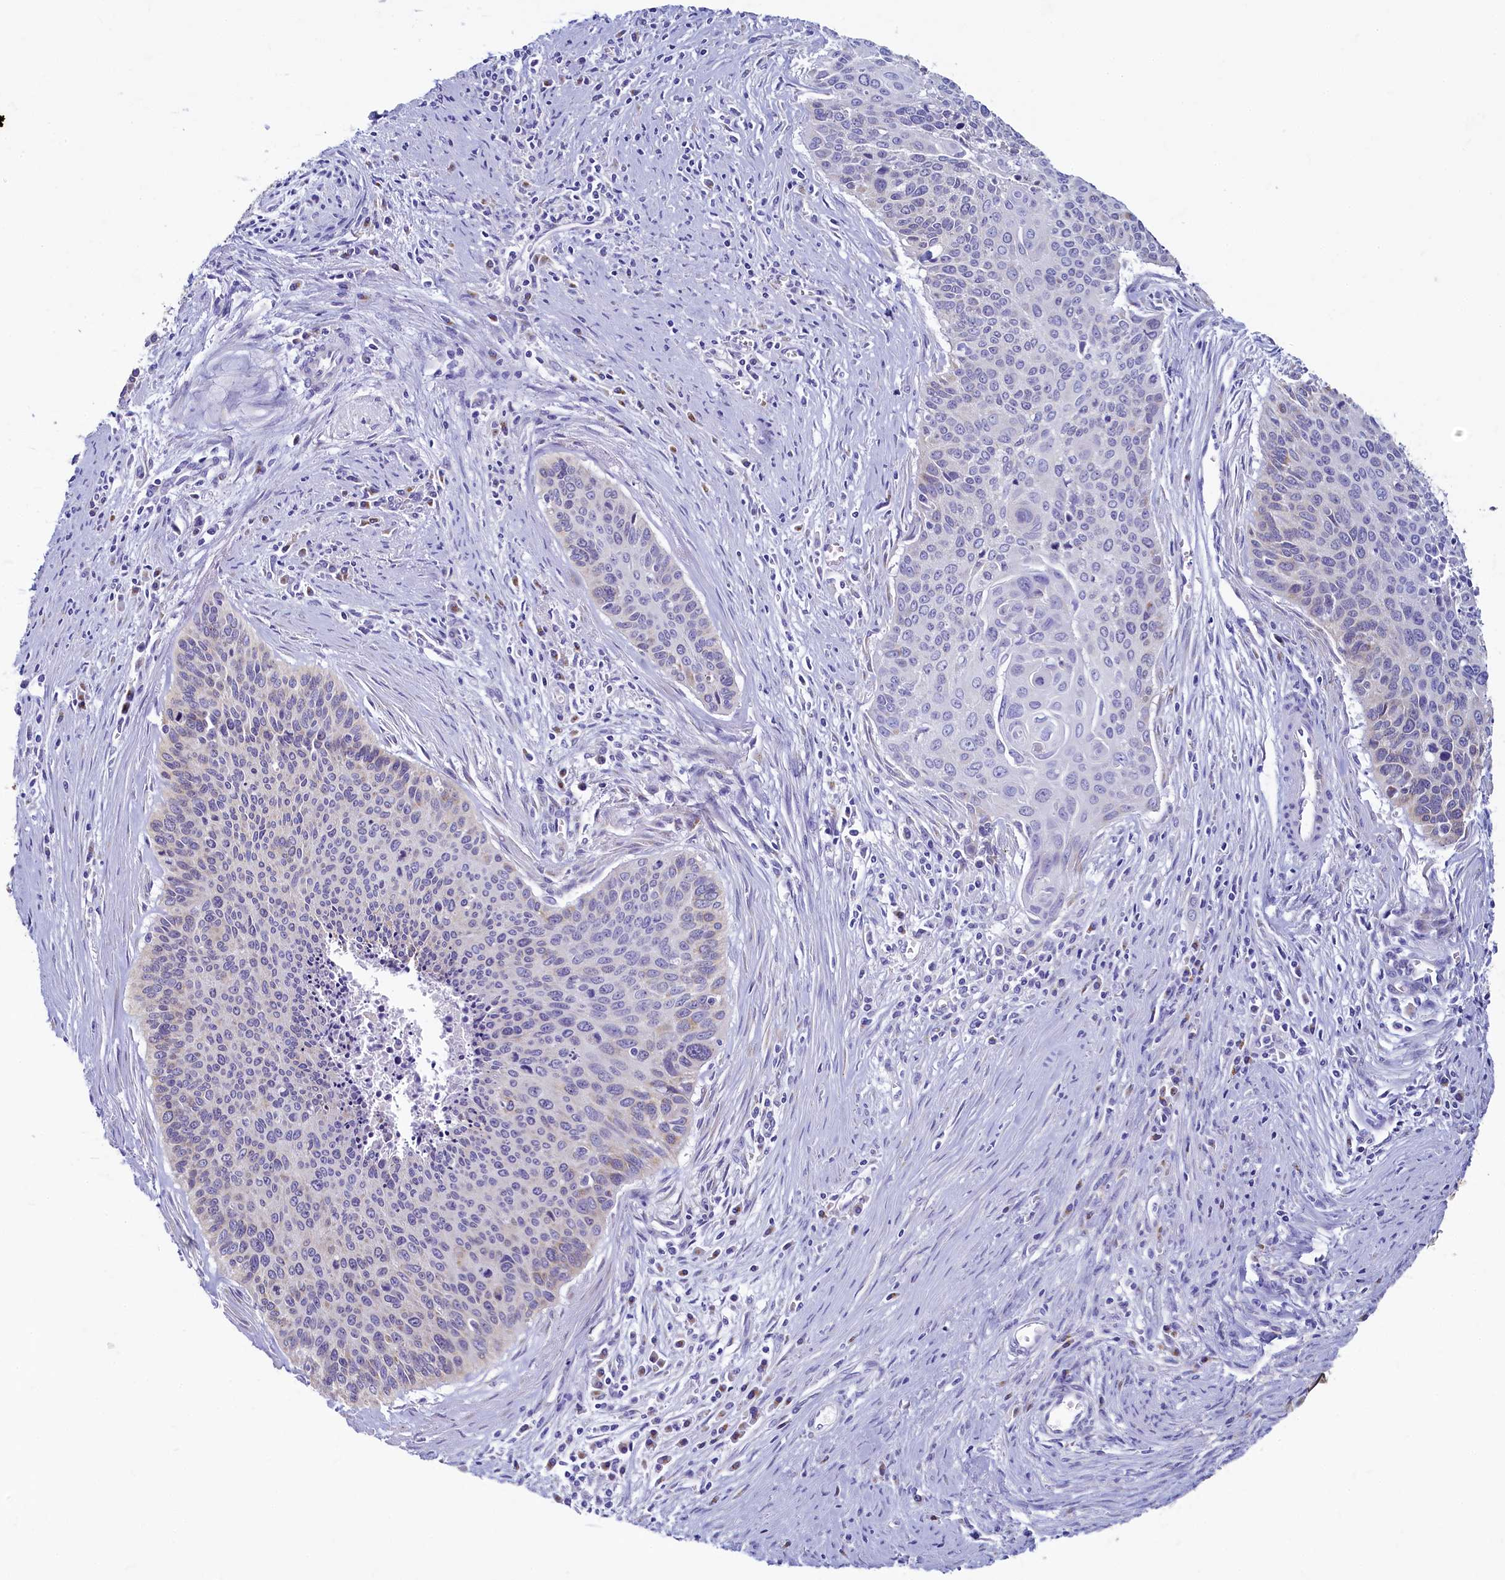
{"staining": {"intensity": "negative", "quantity": "none", "location": "none"}, "tissue": "cervical cancer", "cell_type": "Tumor cells", "image_type": "cancer", "snomed": [{"axis": "morphology", "description": "Squamous cell carcinoma, NOS"}, {"axis": "topography", "description": "Cervix"}], "caption": "Cervical cancer was stained to show a protein in brown. There is no significant expression in tumor cells.", "gene": "SKA3", "patient": {"sex": "female", "age": 55}}